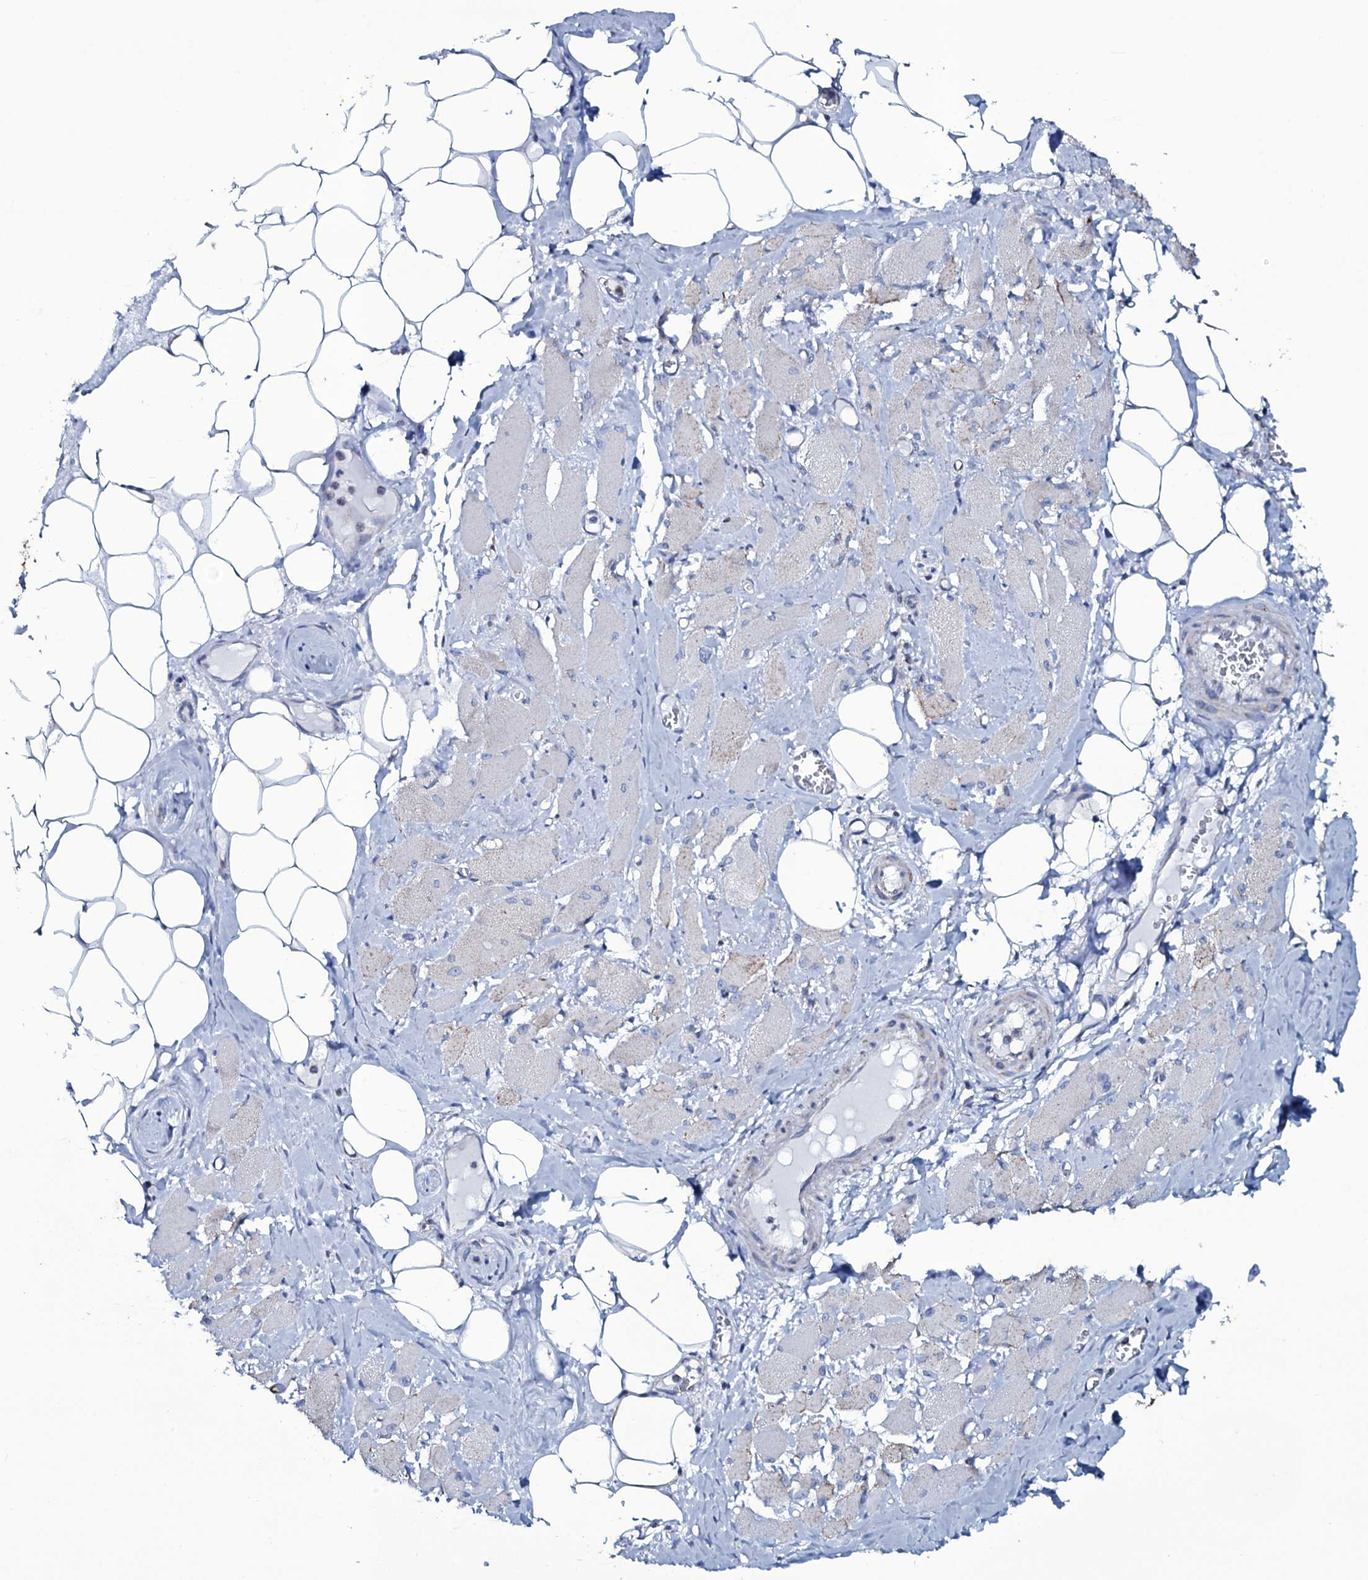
{"staining": {"intensity": "moderate", "quantity": "<25%", "location": "cytoplasmic/membranous"}, "tissue": "skeletal muscle", "cell_type": "Myocytes", "image_type": "normal", "snomed": [{"axis": "morphology", "description": "Normal tissue, NOS"}, {"axis": "morphology", "description": "Basal cell carcinoma"}, {"axis": "topography", "description": "Skeletal muscle"}], "caption": "Immunohistochemistry of benign human skeletal muscle shows low levels of moderate cytoplasmic/membranous positivity in approximately <25% of myocytes.", "gene": "MRPS35", "patient": {"sex": "female", "age": 64}}